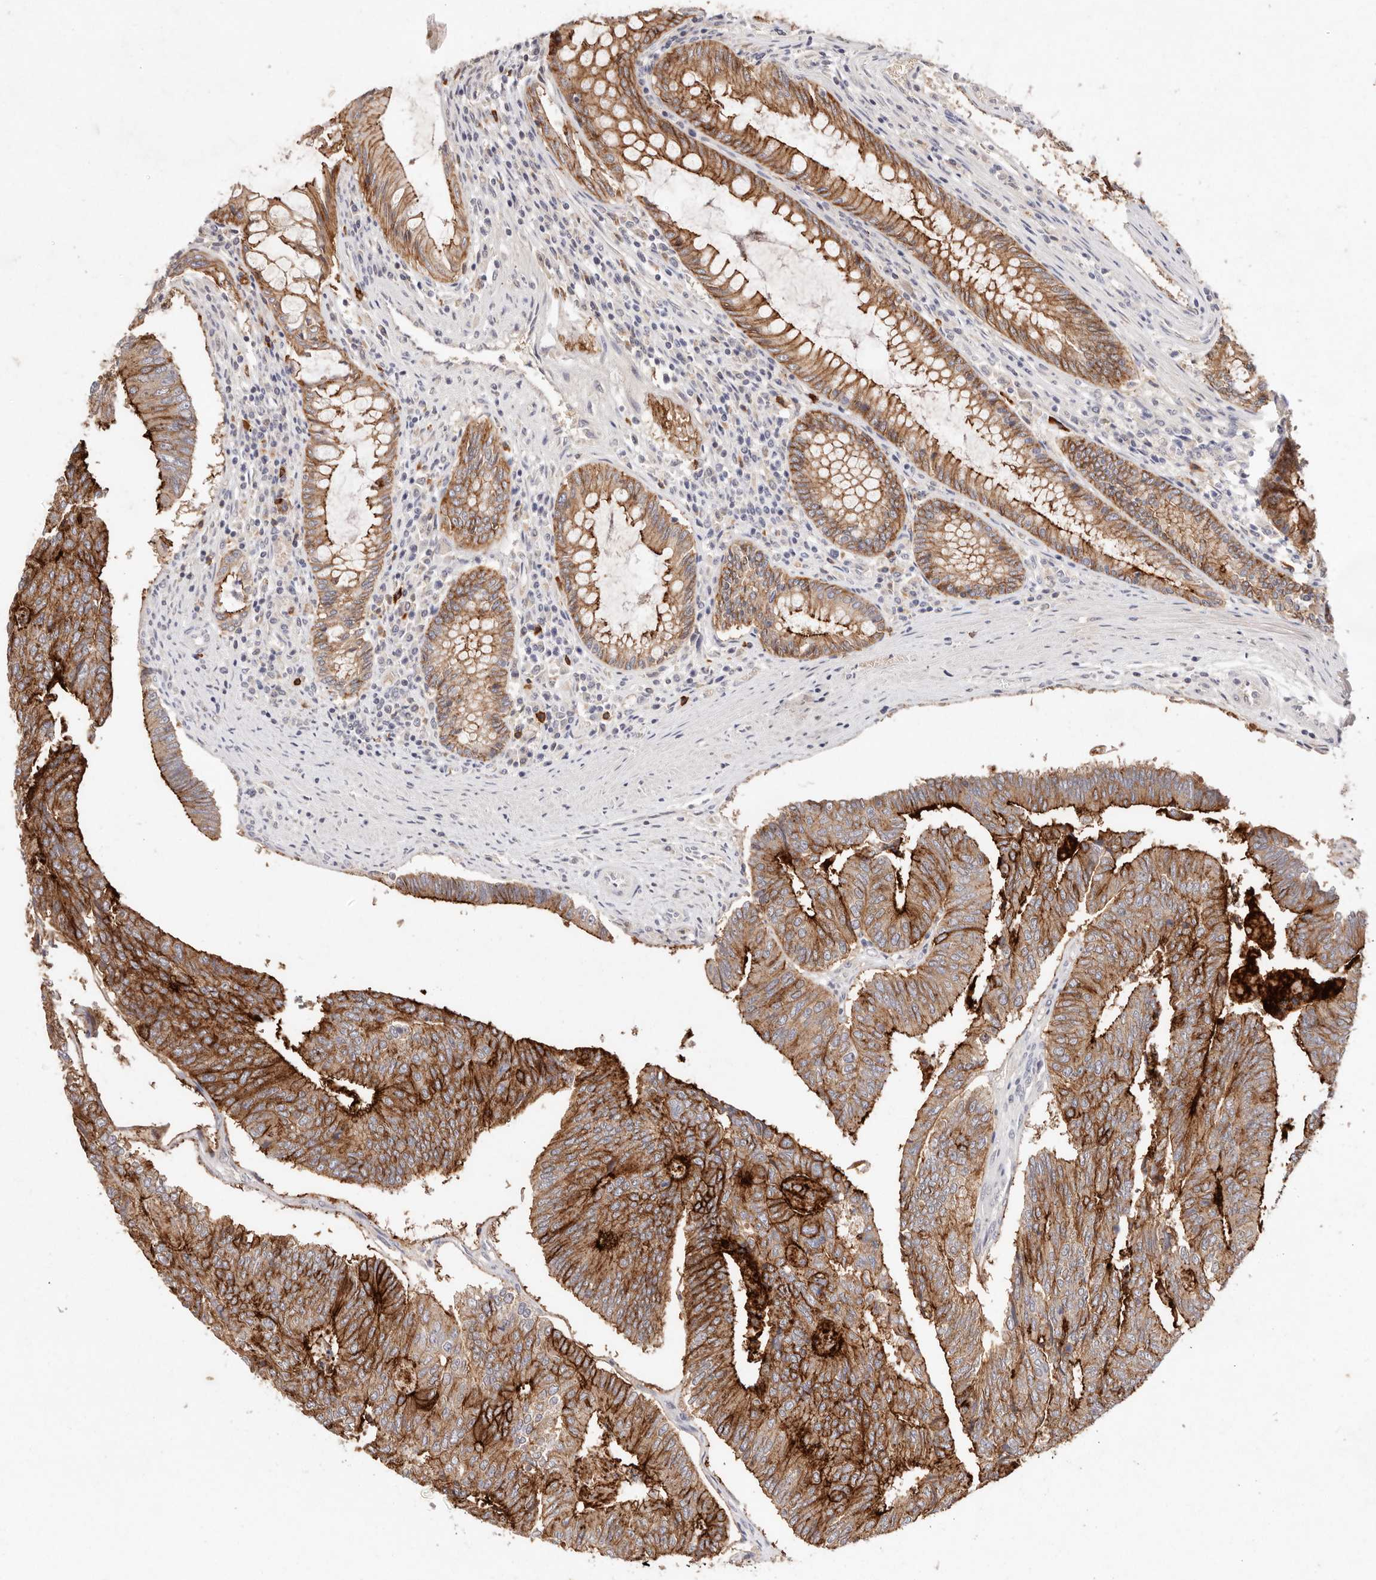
{"staining": {"intensity": "strong", "quantity": "25%-75%", "location": "cytoplasmic/membranous"}, "tissue": "colorectal cancer", "cell_type": "Tumor cells", "image_type": "cancer", "snomed": [{"axis": "morphology", "description": "Adenocarcinoma, NOS"}, {"axis": "topography", "description": "Colon"}], "caption": "Colorectal adenocarcinoma stained with immunohistochemistry reveals strong cytoplasmic/membranous positivity in about 25%-75% of tumor cells.", "gene": "CXADR", "patient": {"sex": "female", "age": 67}}